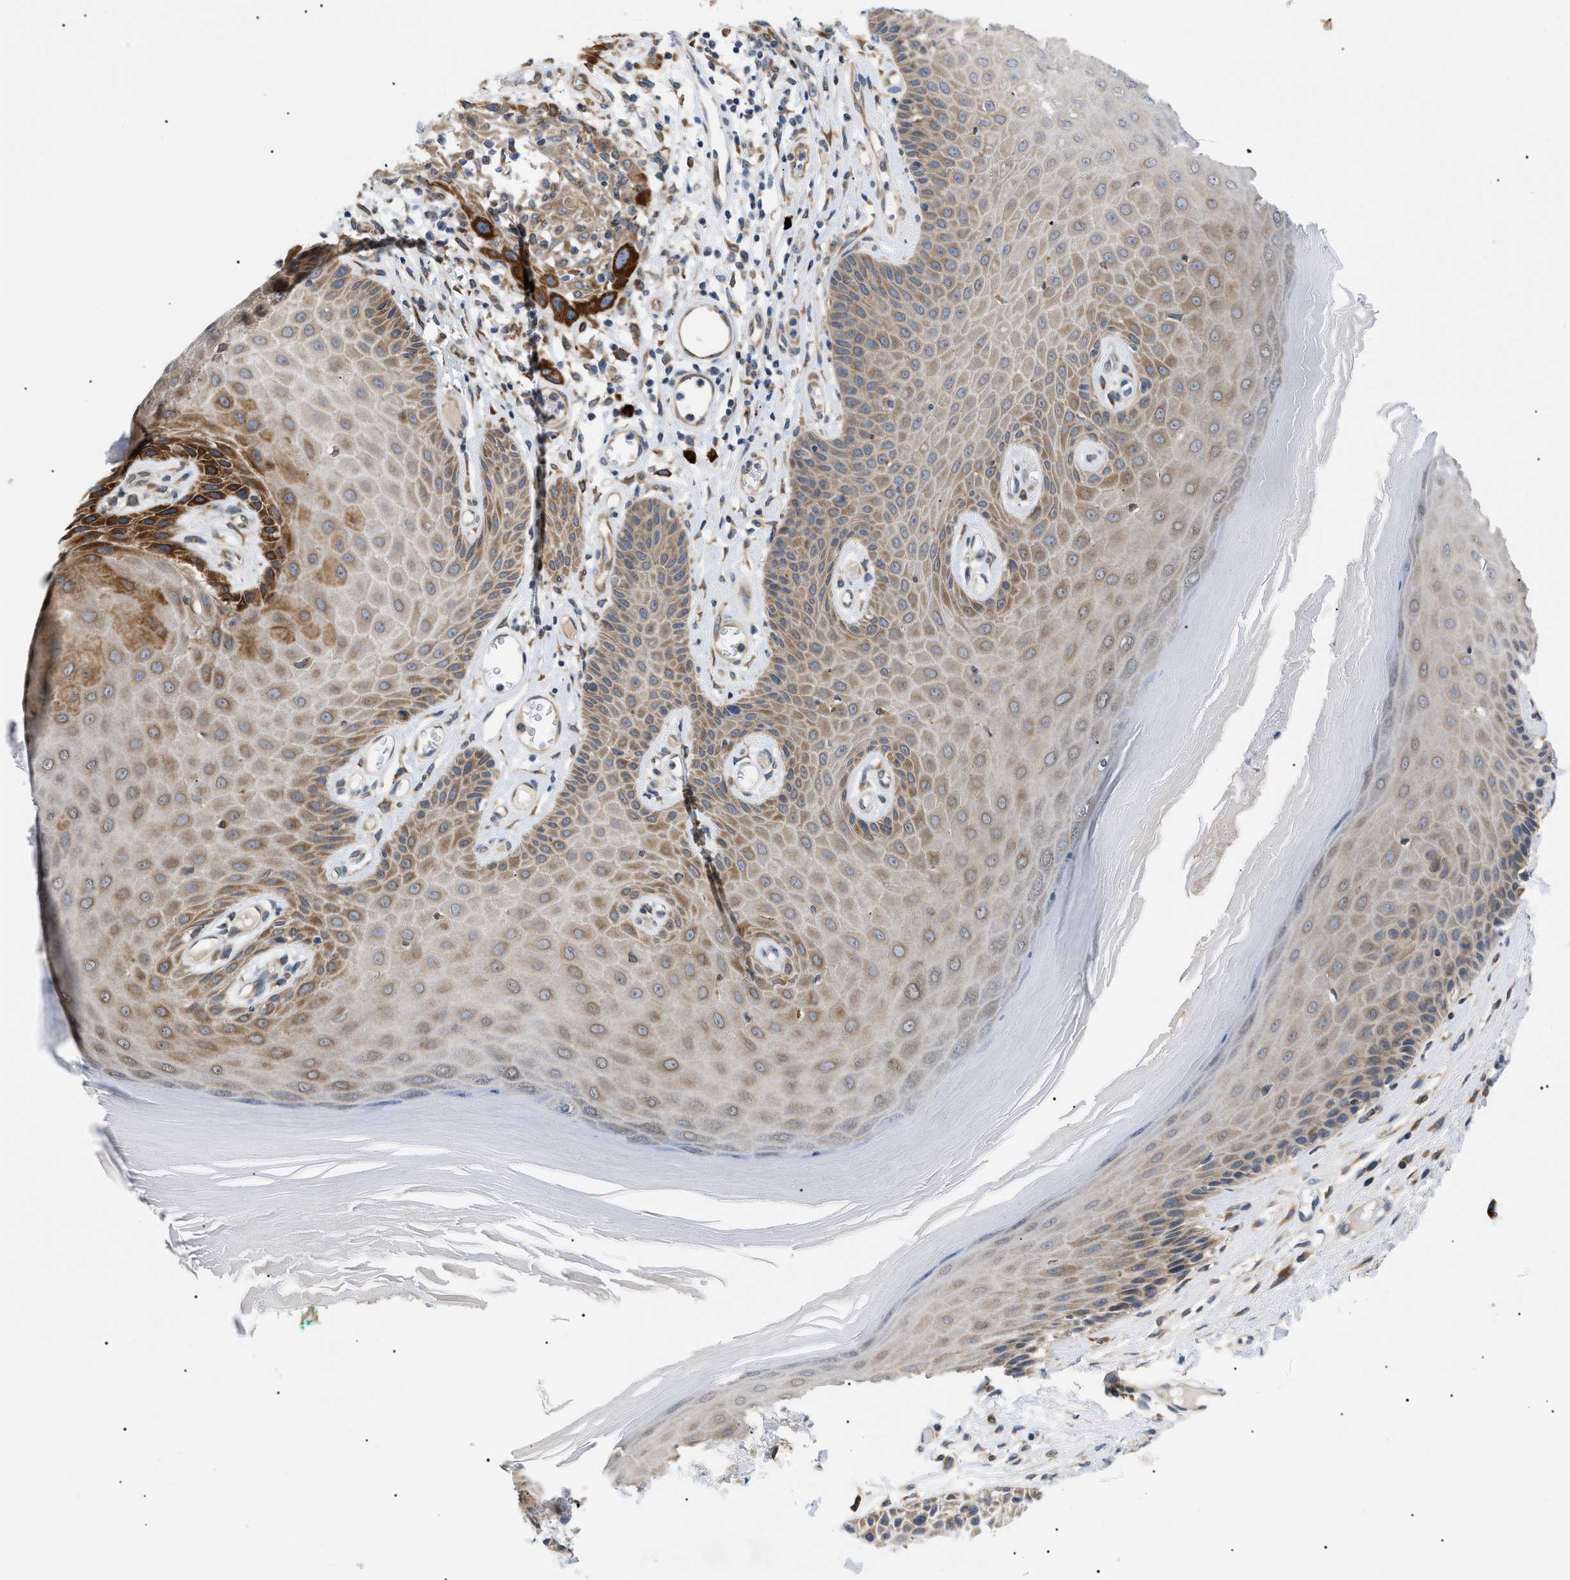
{"staining": {"intensity": "moderate", "quantity": ">75%", "location": "cytoplasmic/membranous"}, "tissue": "skin", "cell_type": "Epidermal cells", "image_type": "normal", "snomed": [{"axis": "morphology", "description": "Normal tissue, NOS"}, {"axis": "topography", "description": "Vulva"}], "caption": "Brown immunohistochemical staining in unremarkable skin exhibits moderate cytoplasmic/membranous positivity in approximately >75% of epidermal cells.", "gene": "DERL1", "patient": {"sex": "female", "age": 73}}